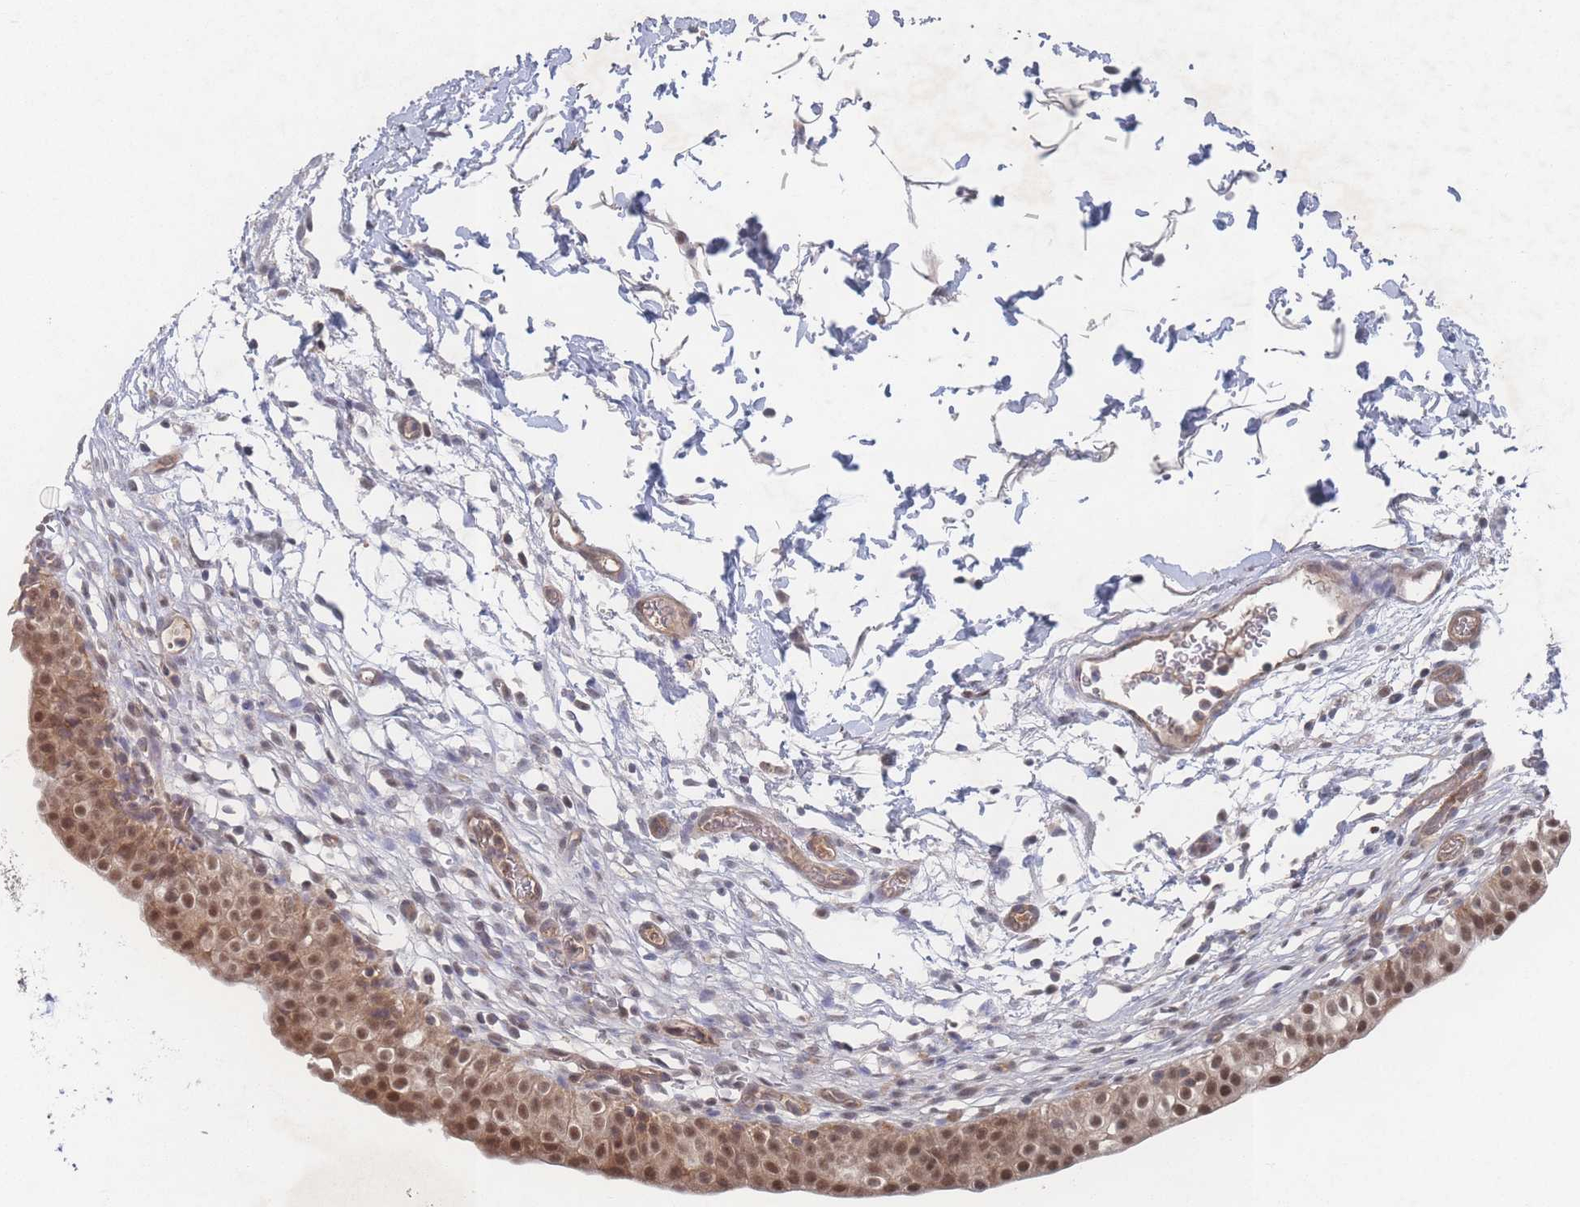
{"staining": {"intensity": "moderate", "quantity": ">75%", "location": "cytoplasmic/membranous,nuclear"}, "tissue": "urinary bladder", "cell_type": "Urothelial cells", "image_type": "normal", "snomed": [{"axis": "morphology", "description": "Normal tissue, NOS"}, {"axis": "topography", "description": "Urinary bladder"}, {"axis": "topography", "description": "Peripheral nerve tissue"}], "caption": "Brown immunohistochemical staining in benign human urinary bladder reveals moderate cytoplasmic/membranous,nuclear staining in about >75% of urothelial cells.", "gene": "PSMA1", "patient": {"sex": "male", "age": 55}}